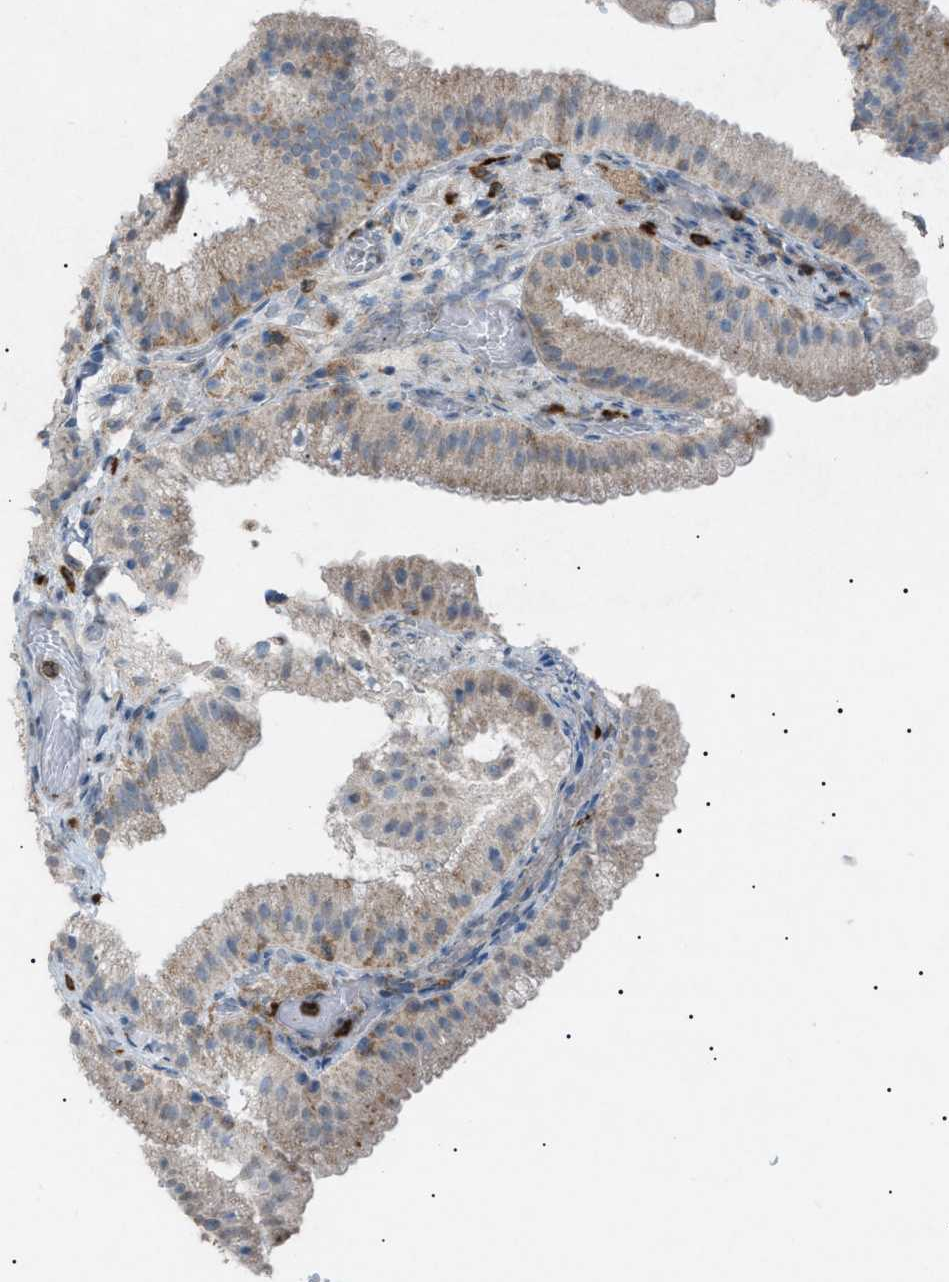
{"staining": {"intensity": "moderate", "quantity": "25%-75%", "location": "cytoplasmic/membranous"}, "tissue": "gallbladder", "cell_type": "Glandular cells", "image_type": "normal", "snomed": [{"axis": "morphology", "description": "Normal tissue, NOS"}, {"axis": "topography", "description": "Gallbladder"}], "caption": "Immunohistochemical staining of normal gallbladder demonstrates 25%-75% levels of moderate cytoplasmic/membranous protein expression in approximately 25%-75% of glandular cells. (Stains: DAB in brown, nuclei in blue, Microscopy: brightfield microscopy at high magnification).", "gene": "BTK", "patient": {"sex": "male", "age": 54}}